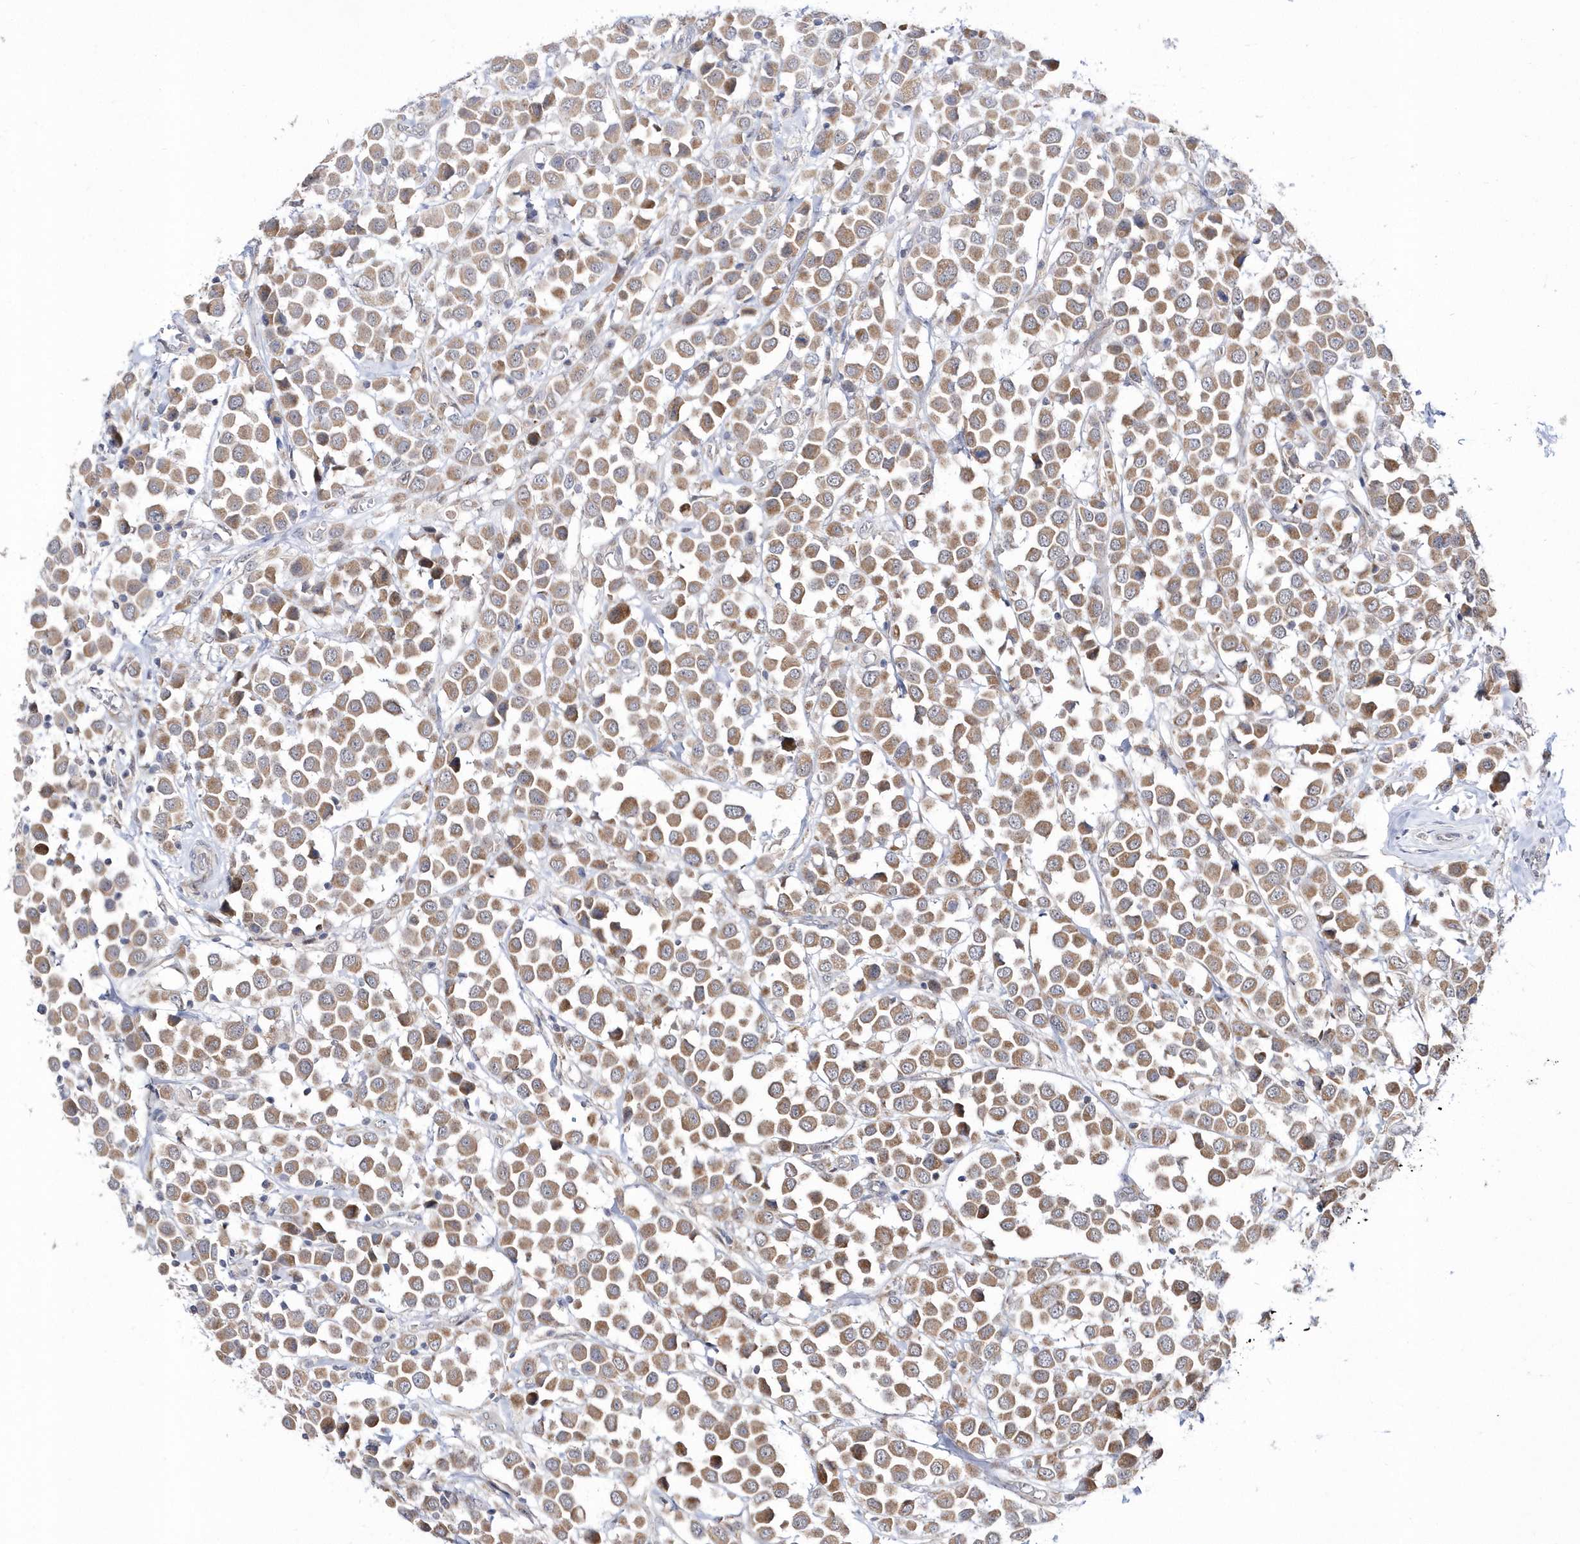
{"staining": {"intensity": "moderate", "quantity": ">75%", "location": "cytoplasmic/membranous"}, "tissue": "breast cancer", "cell_type": "Tumor cells", "image_type": "cancer", "snomed": [{"axis": "morphology", "description": "Duct carcinoma"}, {"axis": "topography", "description": "Breast"}], "caption": "A brown stain highlights moderate cytoplasmic/membranous positivity of a protein in breast invasive ductal carcinoma tumor cells. The staining was performed using DAB, with brown indicating positive protein expression. Nuclei are stained blue with hematoxylin.", "gene": "DALRD3", "patient": {"sex": "female", "age": 61}}